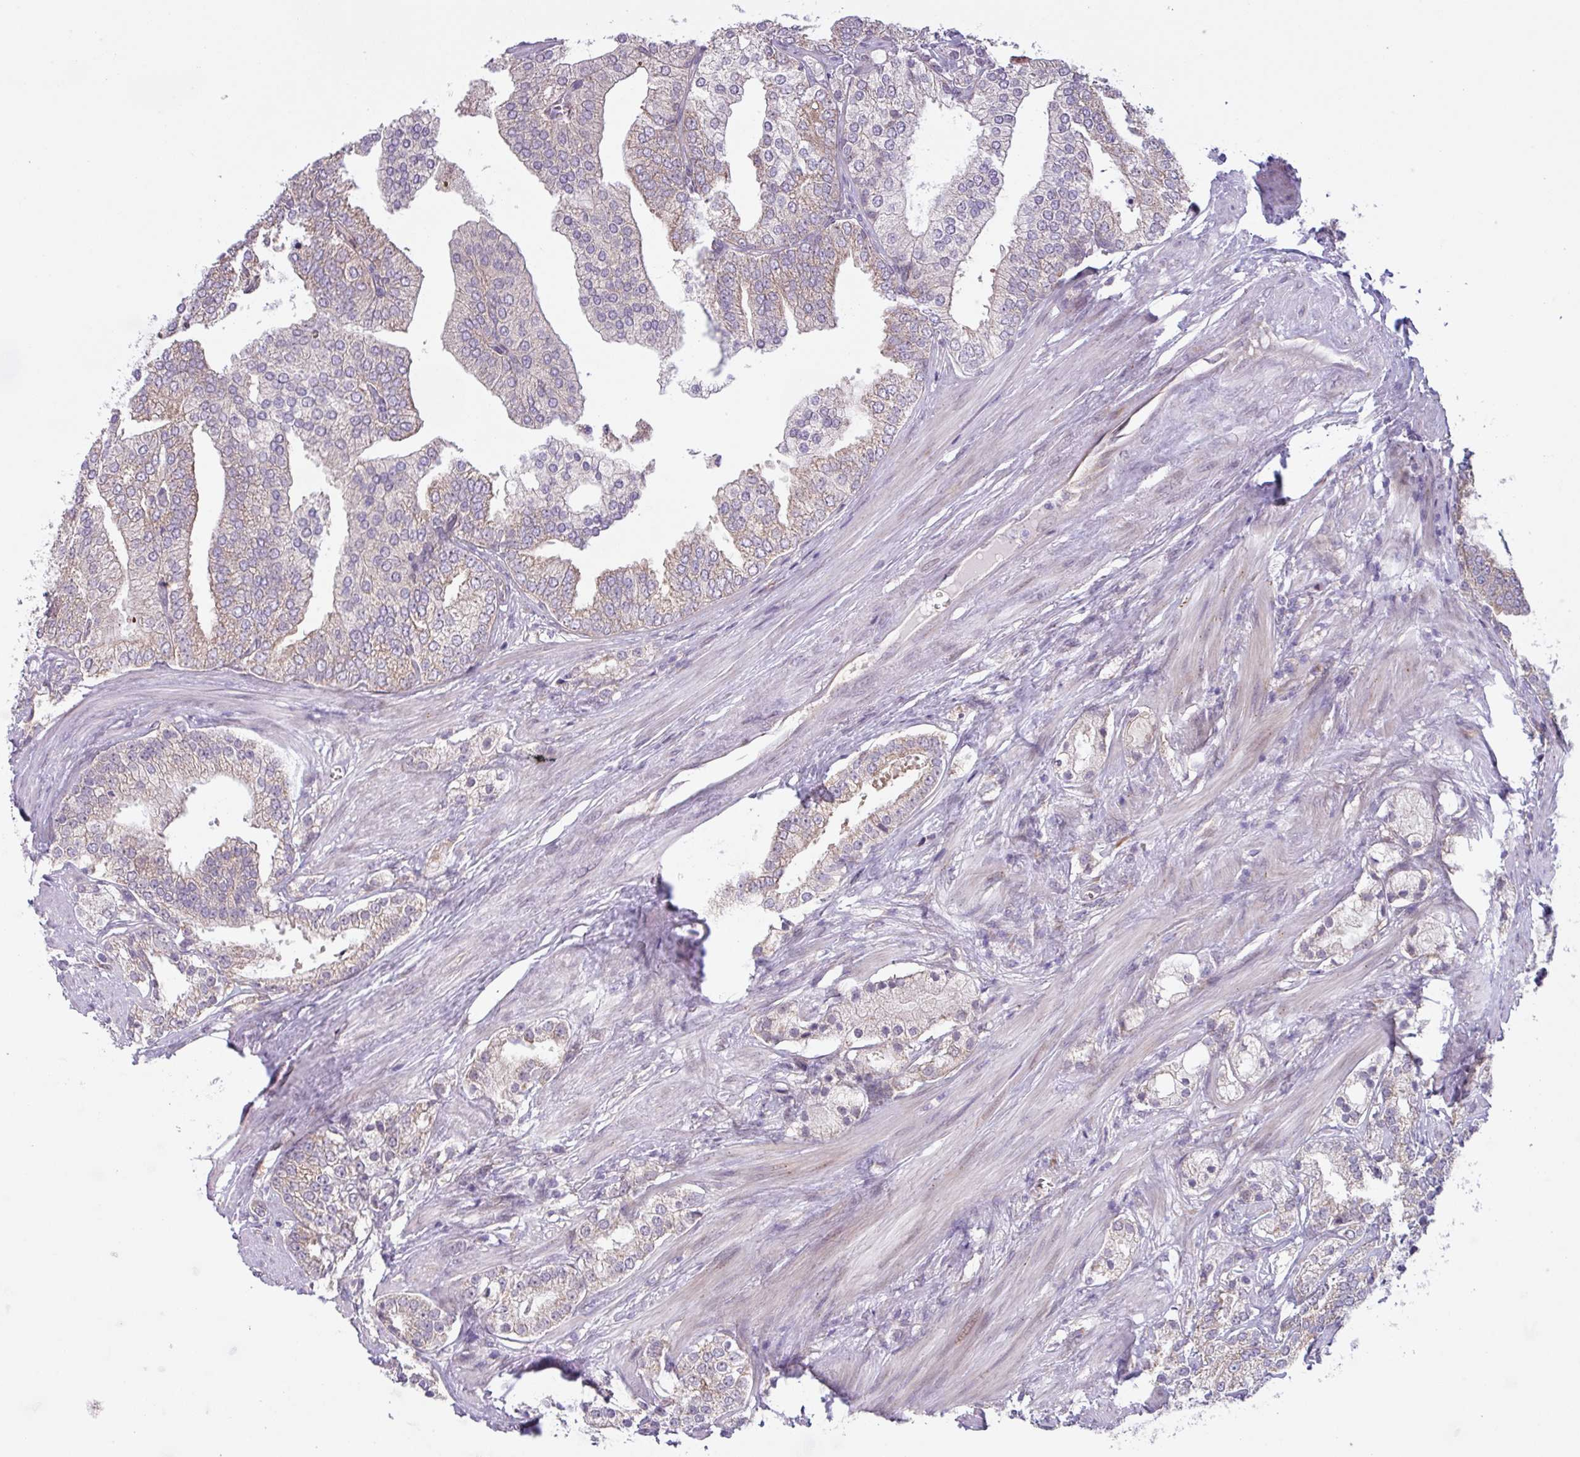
{"staining": {"intensity": "weak", "quantity": "<25%", "location": "cytoplasmic/membranous"}, "tissue": "prostate cancer", "cell_type": "Tumor cells", "image_type": "cancer", "snomed": [{"axis": "morphology", "description": "Adenocarcinoma, High grade"}, {"axis": "topography", "description": "Prostate"}], "caption": "An immunohistochemistry (IHC) photomicrograph of prostate cancer (high-grade adenocarcinoma) is shown. There is no staining in tumor cells of prostate cancer (high-grade adenocarcinoma).", "gene": "C20orf27", "patient": {"sex": "male", "age": 50}}